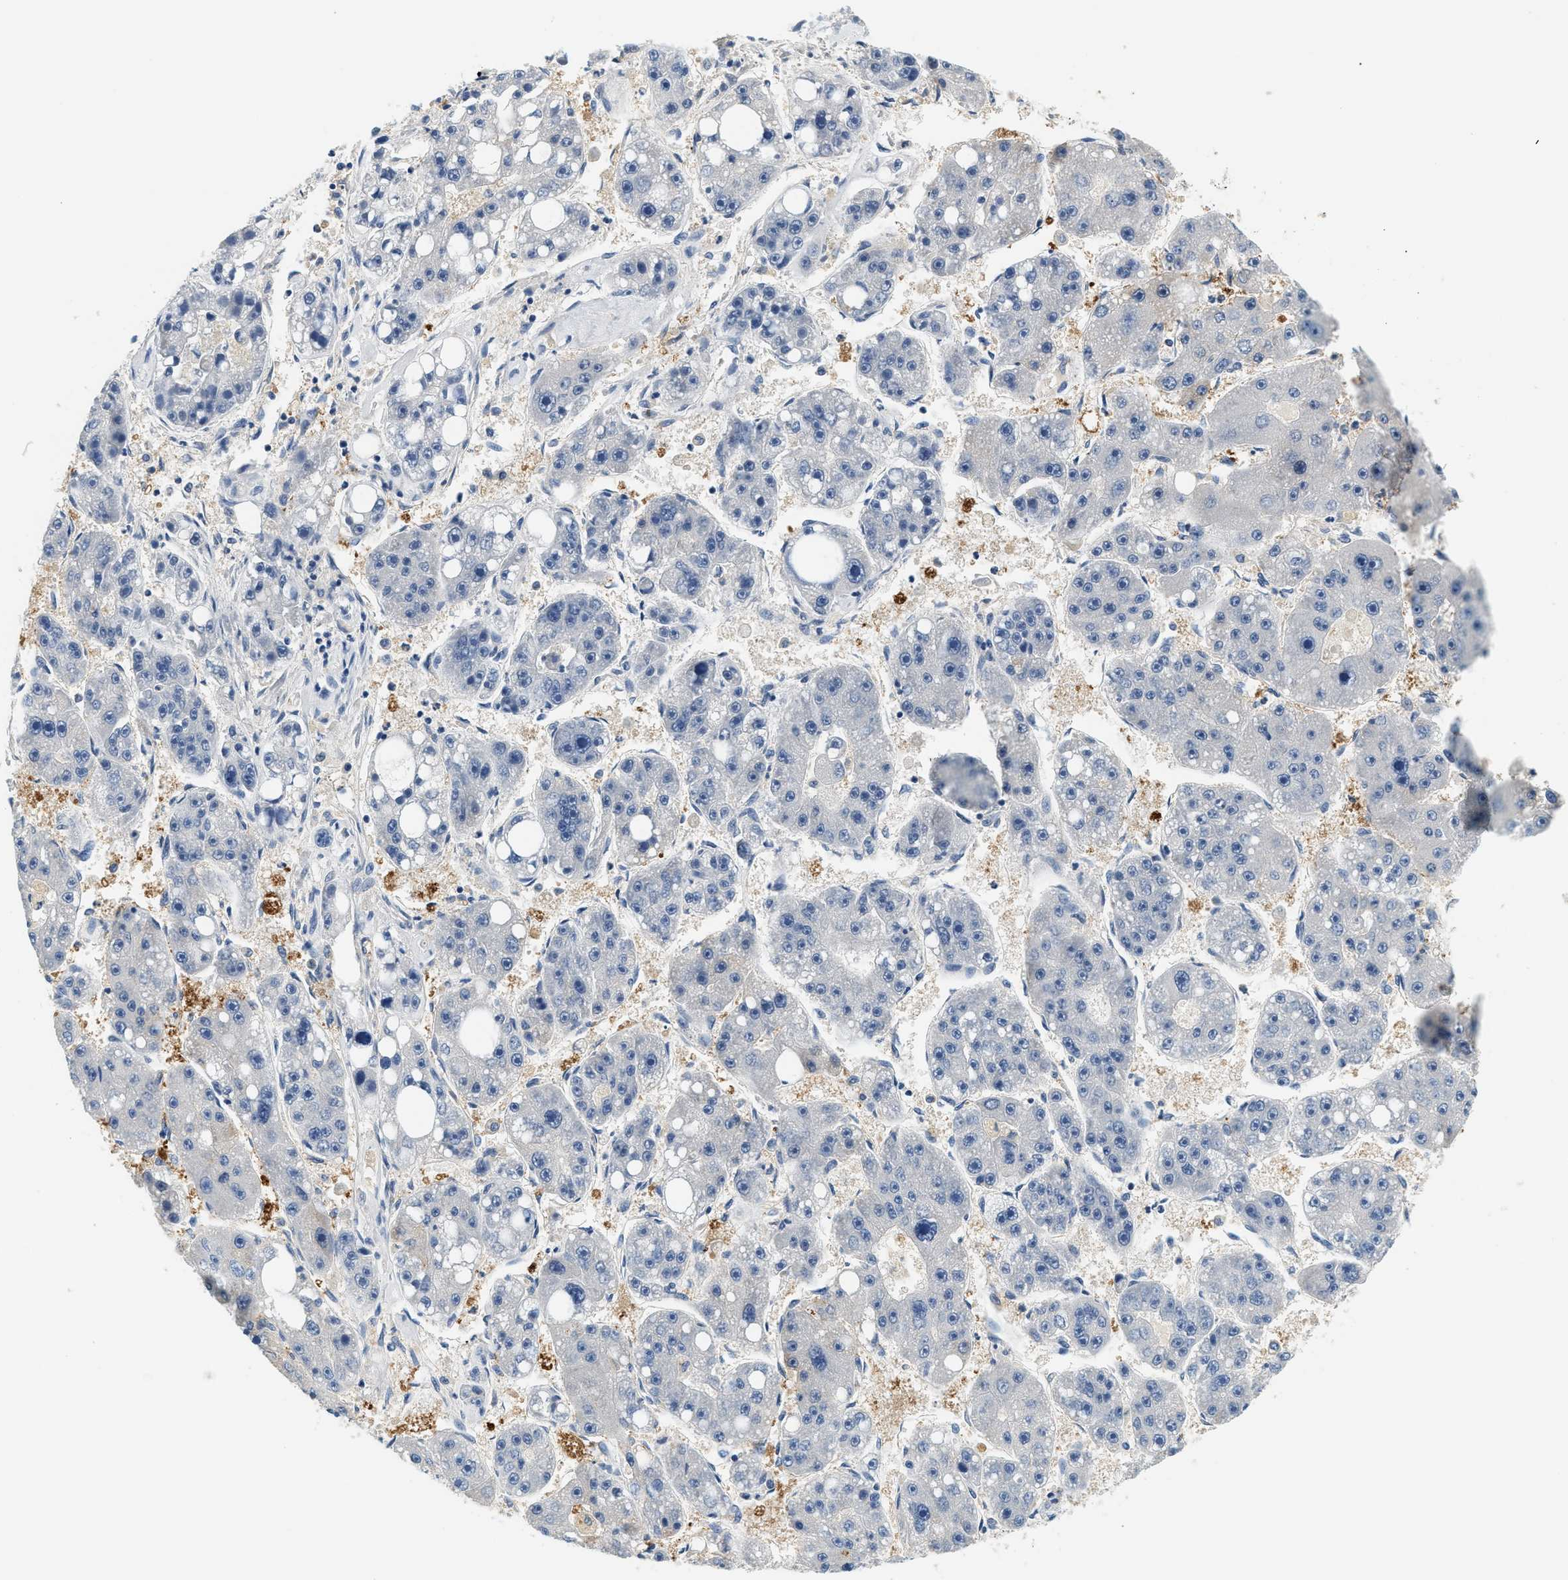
{"staining": {"intensity": "negative", "quantity": "none", "location": "none"}, "tissue": "liver cancer", "cell_type": "Tumor cells", "image_type": "cancer", "snomed": [{"axis": "morphology", "description": "Carcinoma, Hepatocellular, NOS"}, {"axis": "topography", "description": "Liver"}], "caption": "Tumor cells show no significant positivity in liver cancer.", "gene": "SLC35E1", "patient": {"sex": "female", "age": 61}}